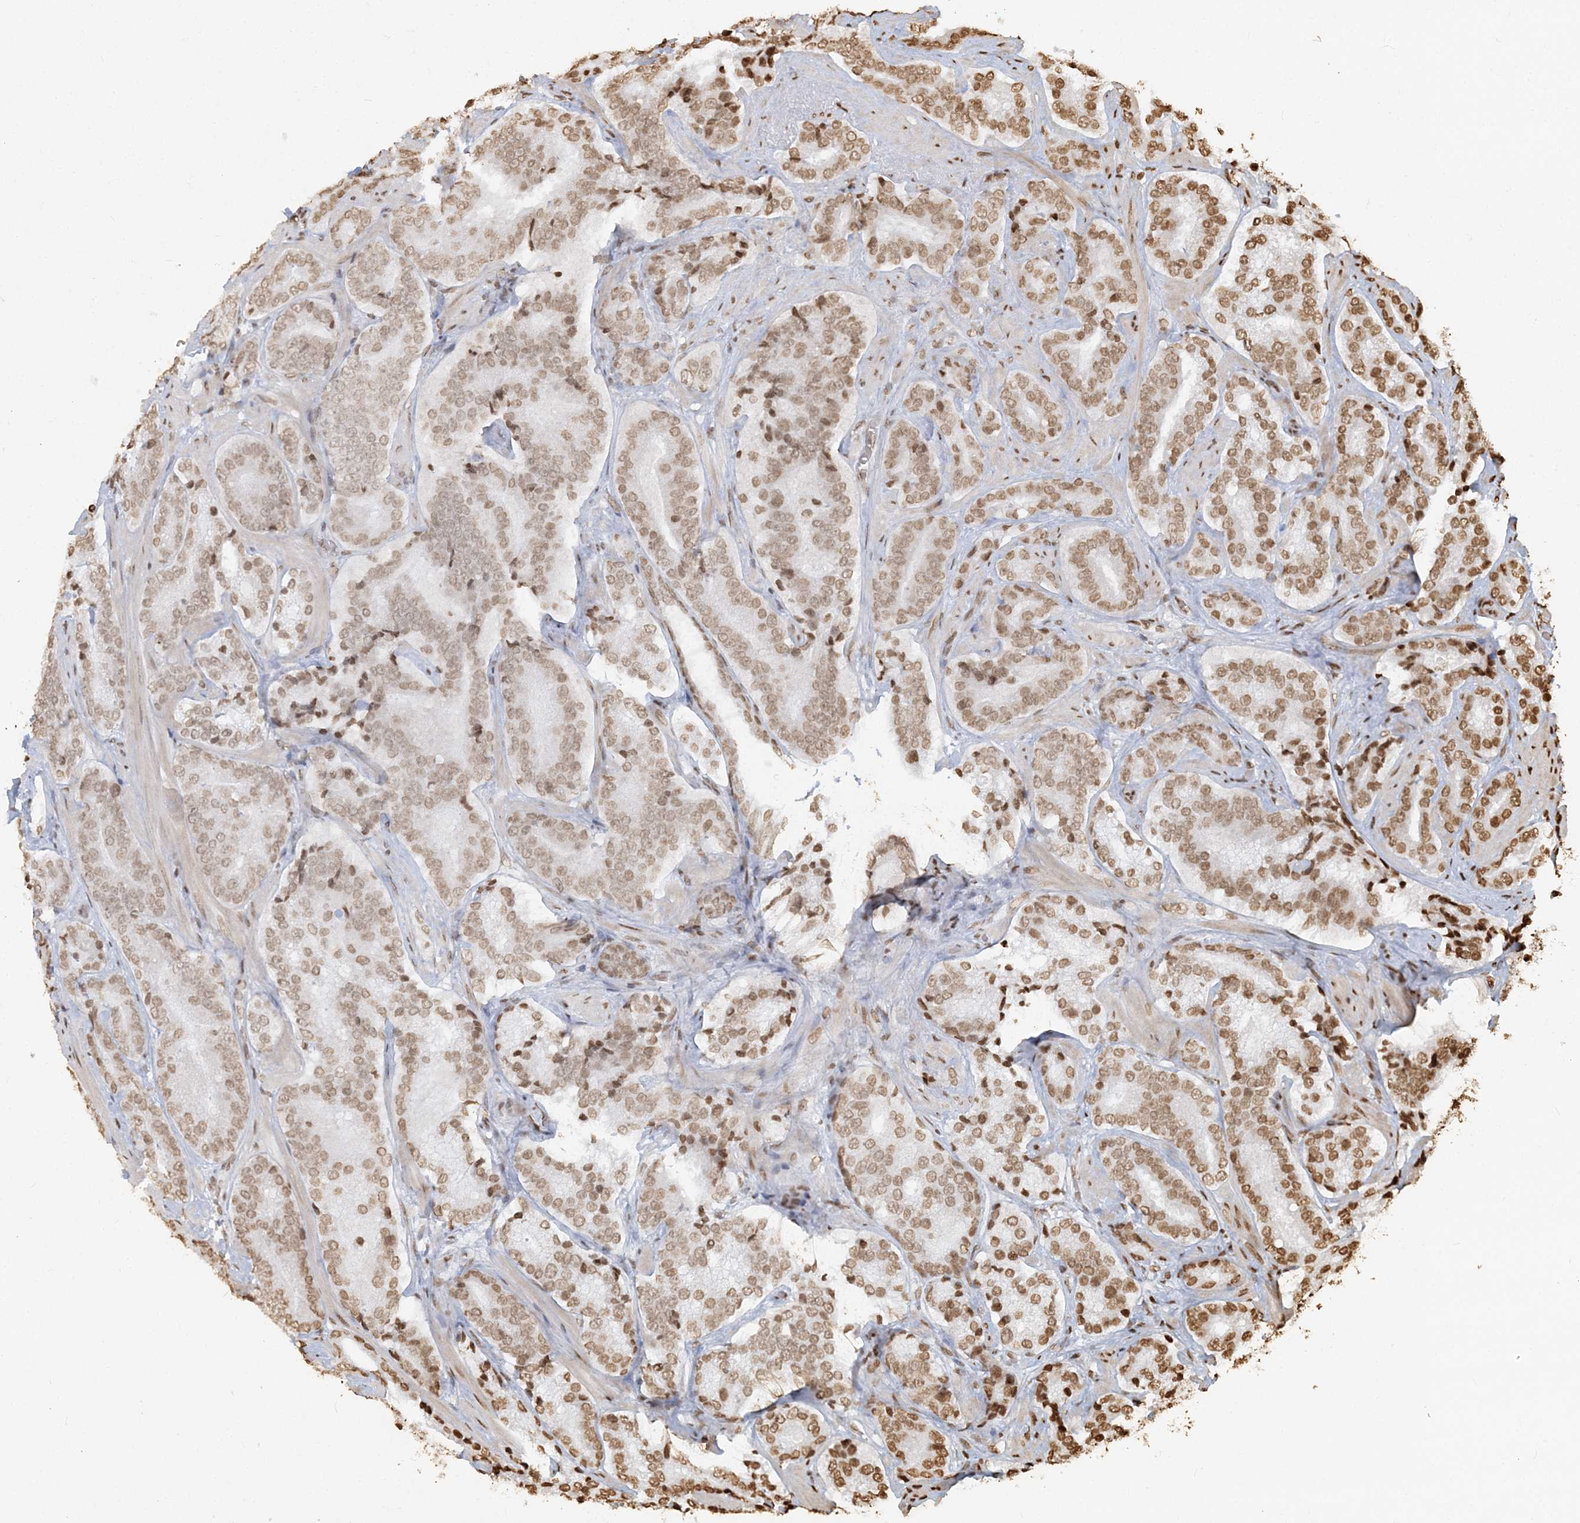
{"staining": {"intensity": "moderate", "quantity": ">75%", "location": "nuclear"}, "tissue": "prostate cancer", "cell_type": "Tumor cells", "image_type": "cancer", "snomed": [{"axis": "morphology", "description": "Adenocarcinoma, High grade"}, {"axis": "topography", "description": "Prostate"}], "caption": "About >75% of tumor cells in prostate cancer demonstrate moderate nuclear protein staining as visualized by brown immunohistochemical staining.", "gene": "H3-3B", "patient": {"sex": "male", "age": 60}}